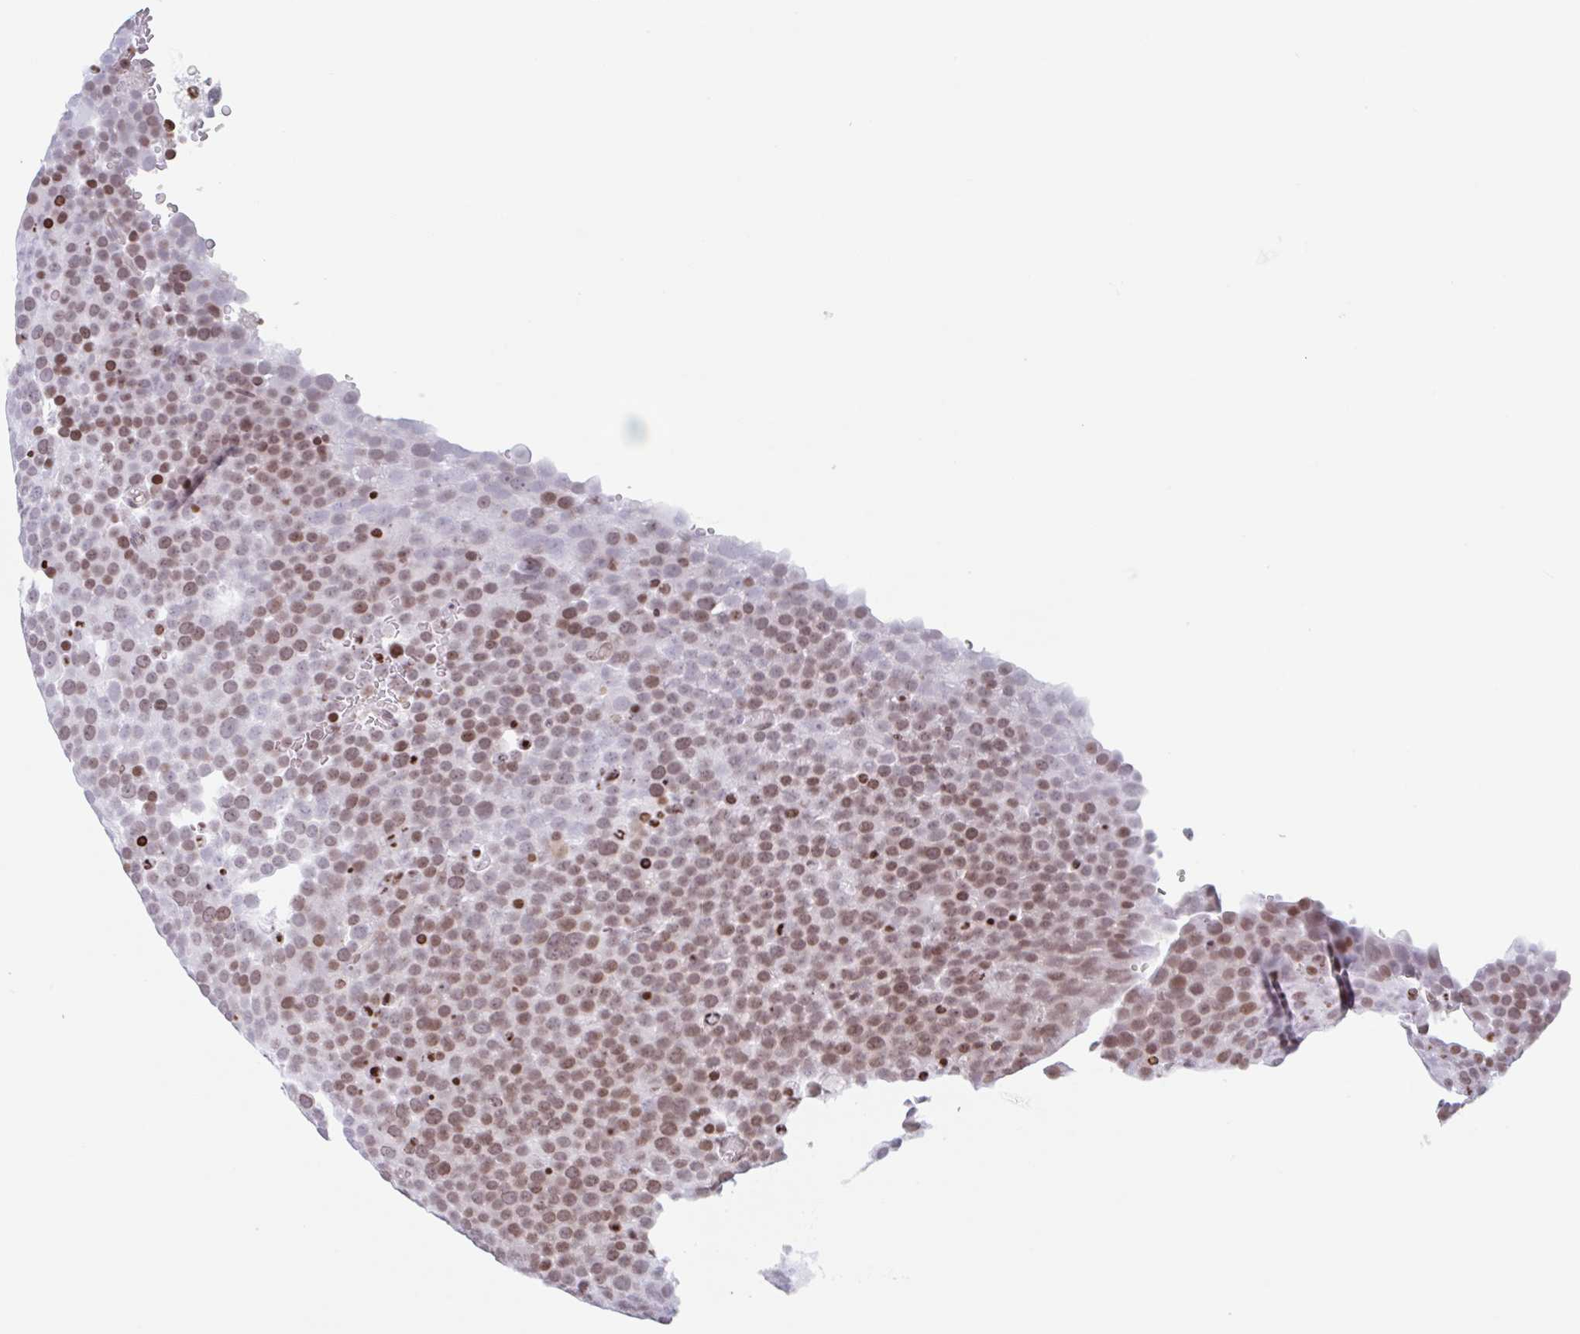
{"staining": {"intensity": "moderate", "quantity": ">75%", "location": "nuclear"}, "tissue": "testis cancer", "cell_type": "Tumor cells", "image_type": "cancer", "snomed": [{"axis": "morphology", "description": "Seminoma, NOS"}, {"axis": "topography", "description": "Testis"}], "caption": "The photomicrograph demonstrates immunohistochemical staining of testis seminoma. There is moderate nuclear expression is appreciated in about >75% of tumor cells. Nuclei are stained in blue.", "gene": "NOL6", "patient": {"sex": "male", "age": 71}}